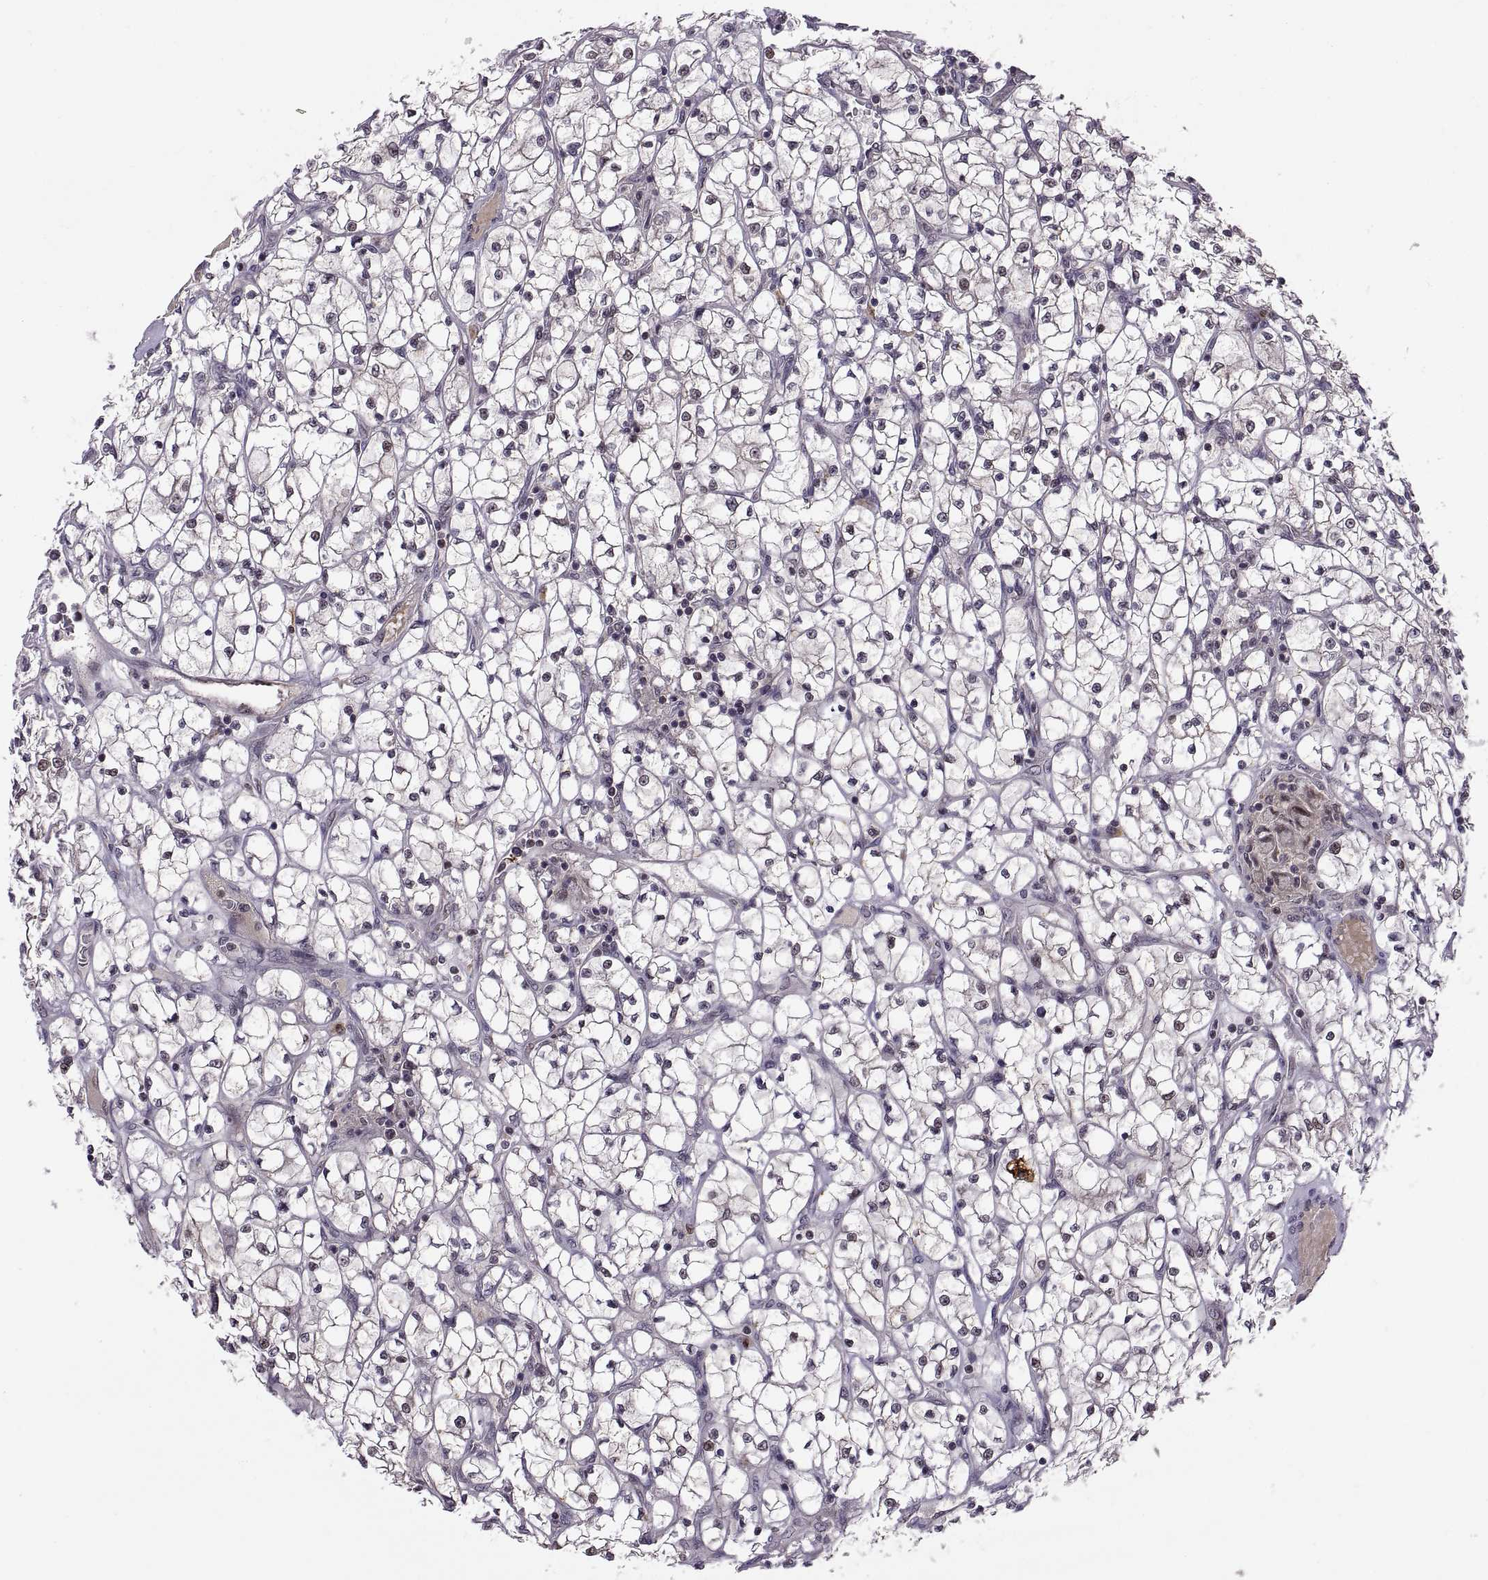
{"staining": {"intensity": "negative", "quantity": "none", "location": "none"}, "tissue": "renal cancer", "cell_type": "Tumor cells", "image_type": "cancer", "snomed": [{"axis": "morphology", "description": "Adenocarcinoma, NOS"}, {"axis": "topography", "description": "Kidney"}], "caption": "DAB immunohistochemical staining of adenocarcinoma (renal) demonstrates no significant staining in tumor cells.", "gene": "CHFR", "patient": {"sex": "female", "age": 64}}